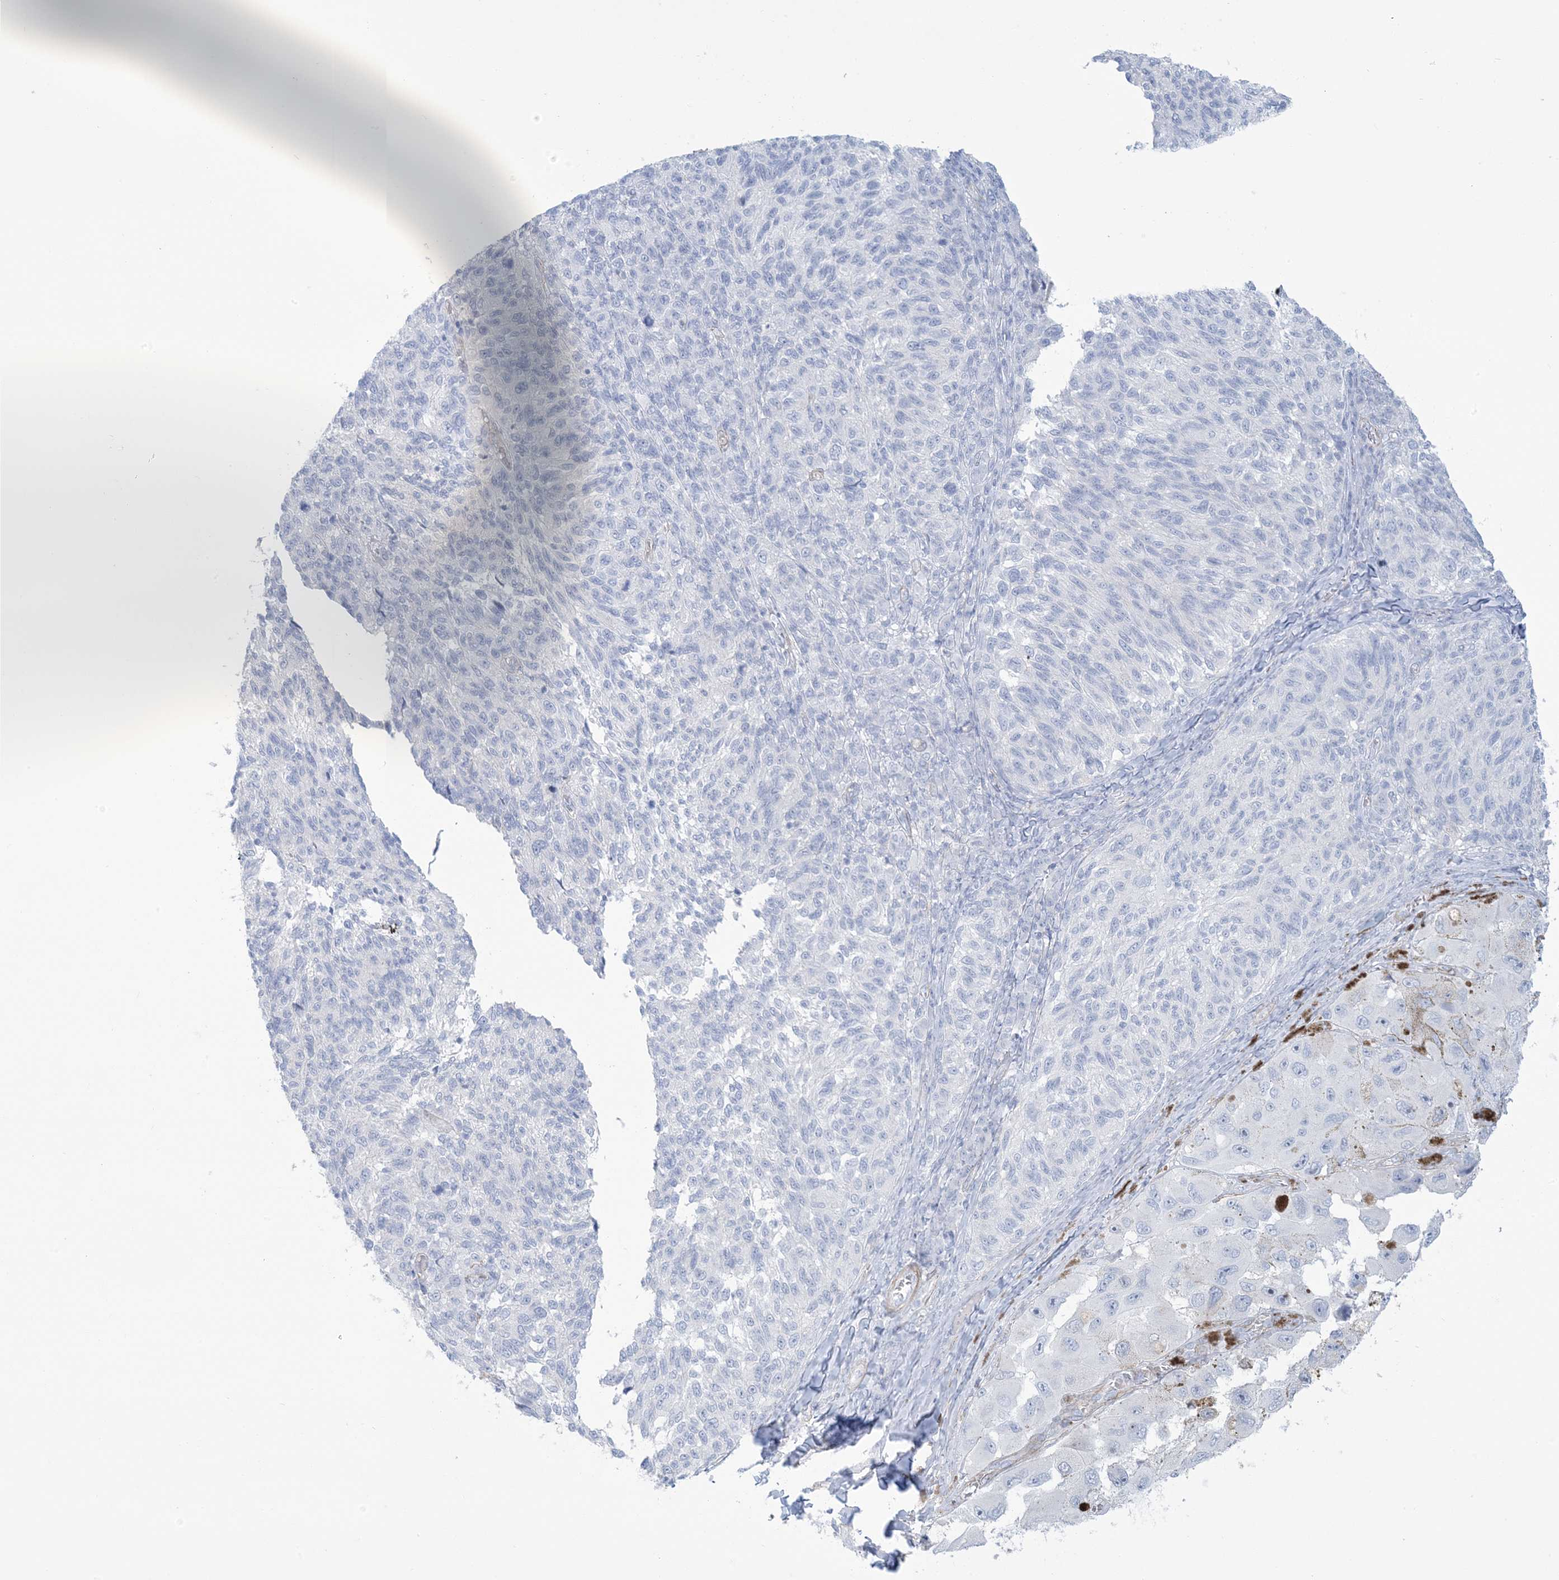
{"staining": {"intensity": "negative", "quantity": "none", "location": "none"}, "tissue": "melanoma", "cell_type": "Tumor cells", "image_type": "cancer", "snomed": [{"axis": "morphology", "description": "Malignant melanoma, NOS"}, {"axis": "topography", "description": "Skin"}], "caption": "Tumor cells show no significant expression in malignant melanoma.", "gene": "AGXT", "patient": {"sex": "female", "age": 73}}